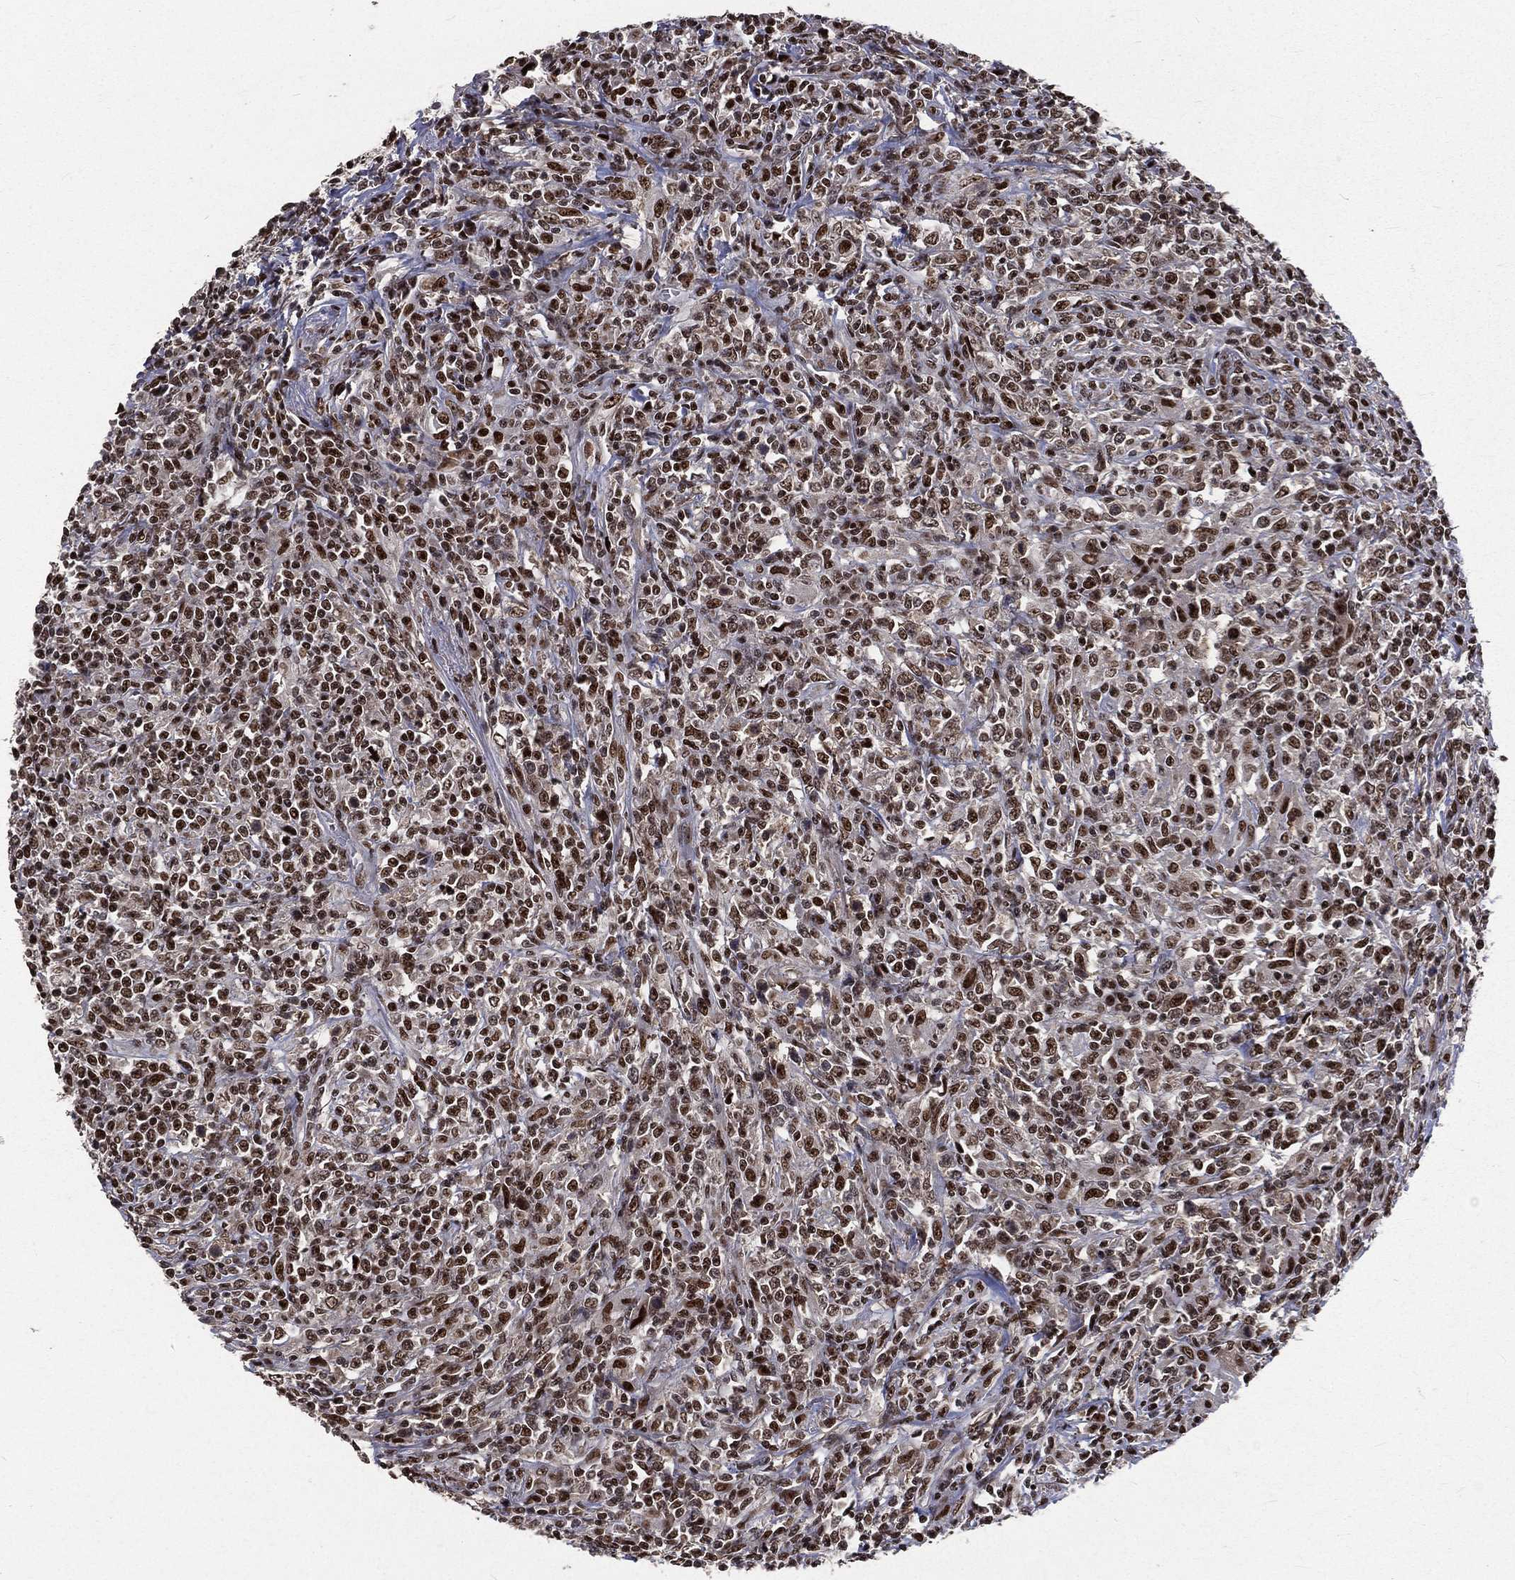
{"staining": {"intensity": "strong", "quantity": ">75%", "location": "nuclear"}, "tissue": "lymphoma", "cell_type": "Tumor cells", "image_type": "cancer", "snomed": [{"axis": "morphology", "description": "Malignant lymphoma, non-Hodgkin's type, High grade"}, {"axis": "topography", "description": "Lung"}], "caption": "A photomicrograph of human lymphoma stained for a protein demonstrates strong nuclear brown staining in tumor cells. (Brightfield microscopy of DAB IHC at high magnification).", "gene": "POLB", "patient": {"sex": "male", "age": 79}}